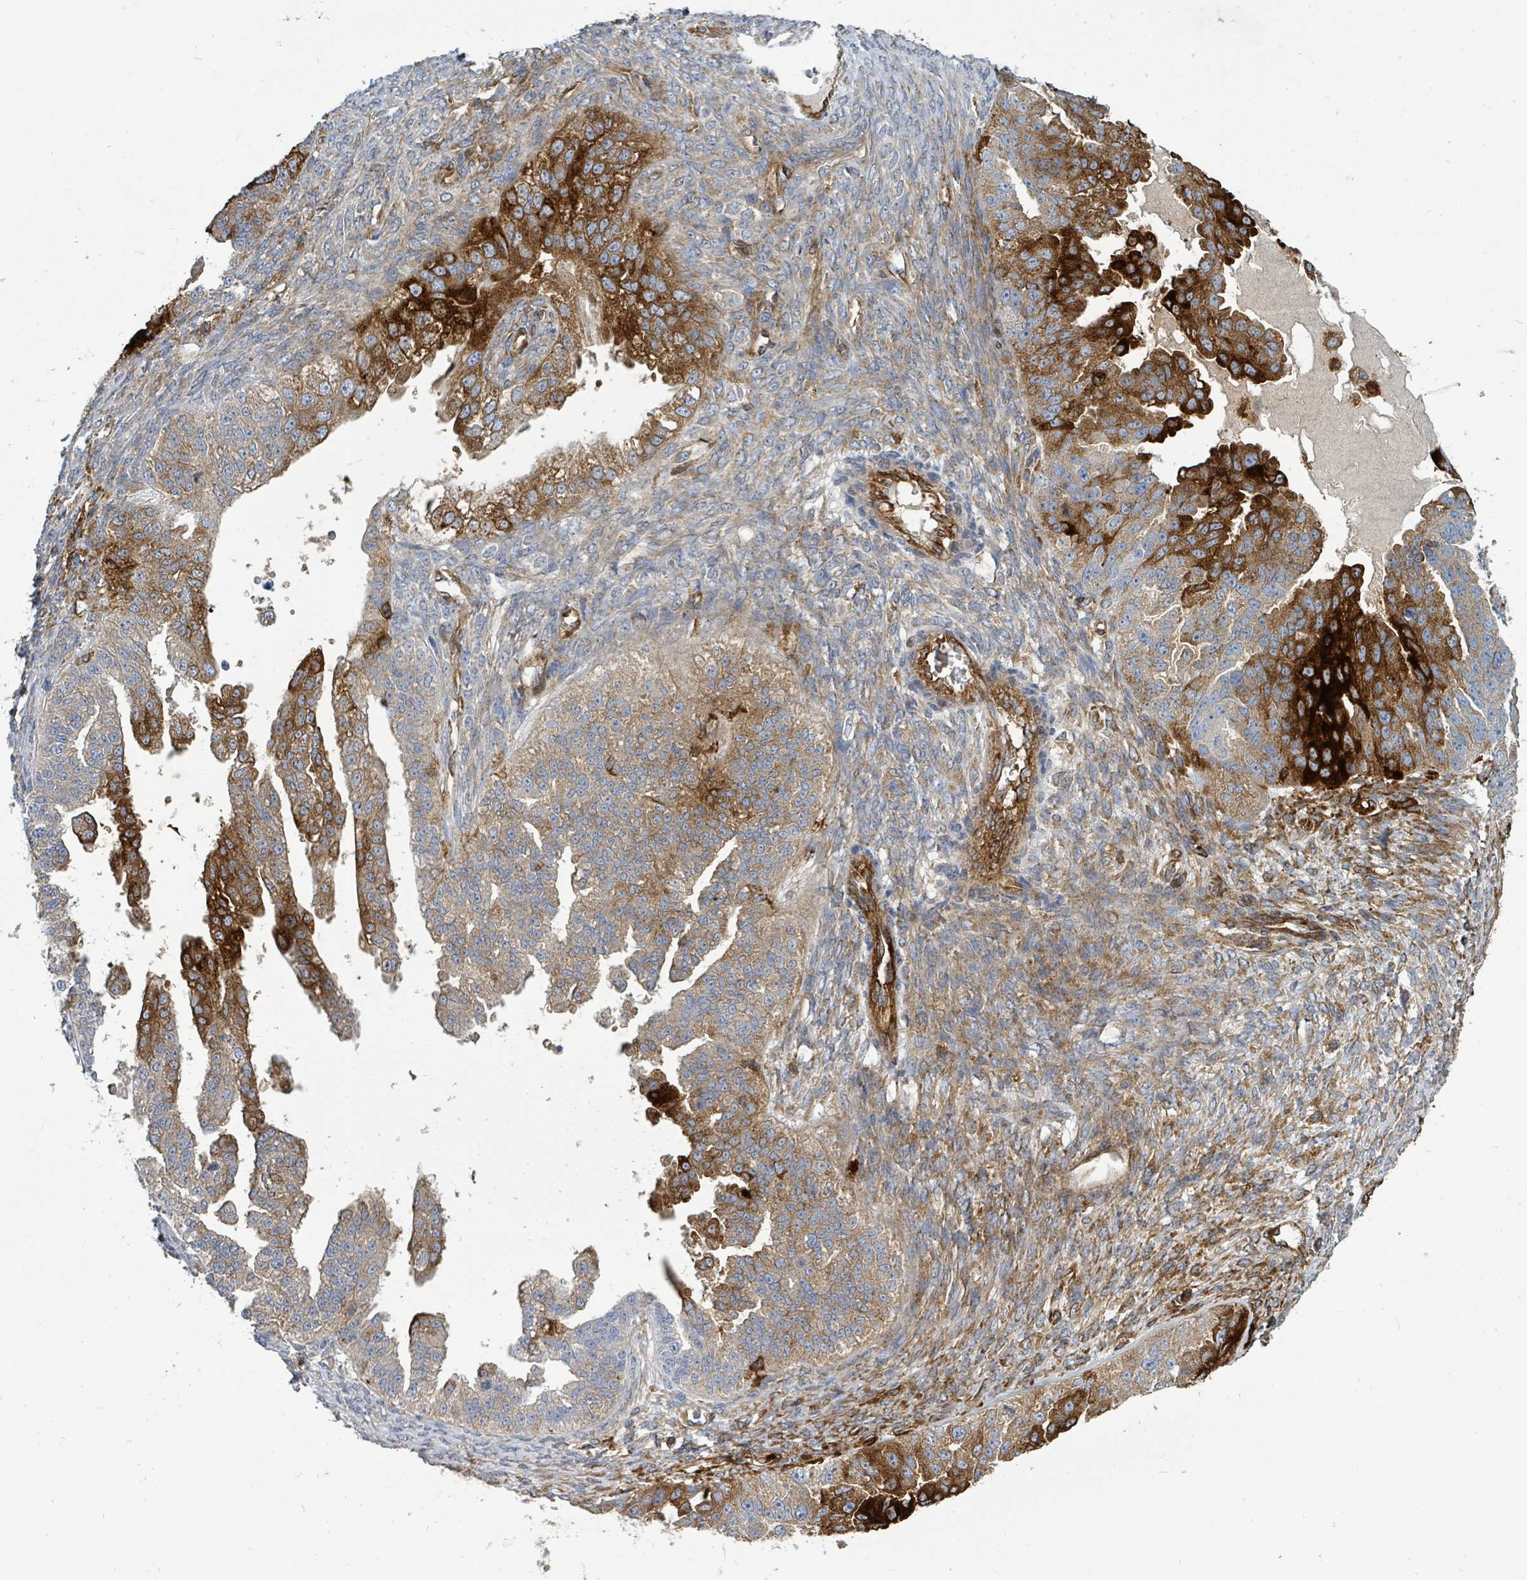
{"staining": {"intensity": "strong", "quantity": "25%-75%", "location": "cytoplasmic/membranous"}, "tissue": "ovarian cancer", "cell_type": "Tumor cells", "image_type": "cancer", "snomed": [{"axis": "morphology", "description": "Cystadenocarcinoma, serous, NOS"}, {"axis": "topography", "description": "Ovary"}], "caption": "A brown stain shows strong cytoplasmic/membranous staining of a protein in human serous cystadenocarcinoma (ovarian) tumor cells.", "gene": "IFIT1", "patient": {"sex": "female", "age": 58}}